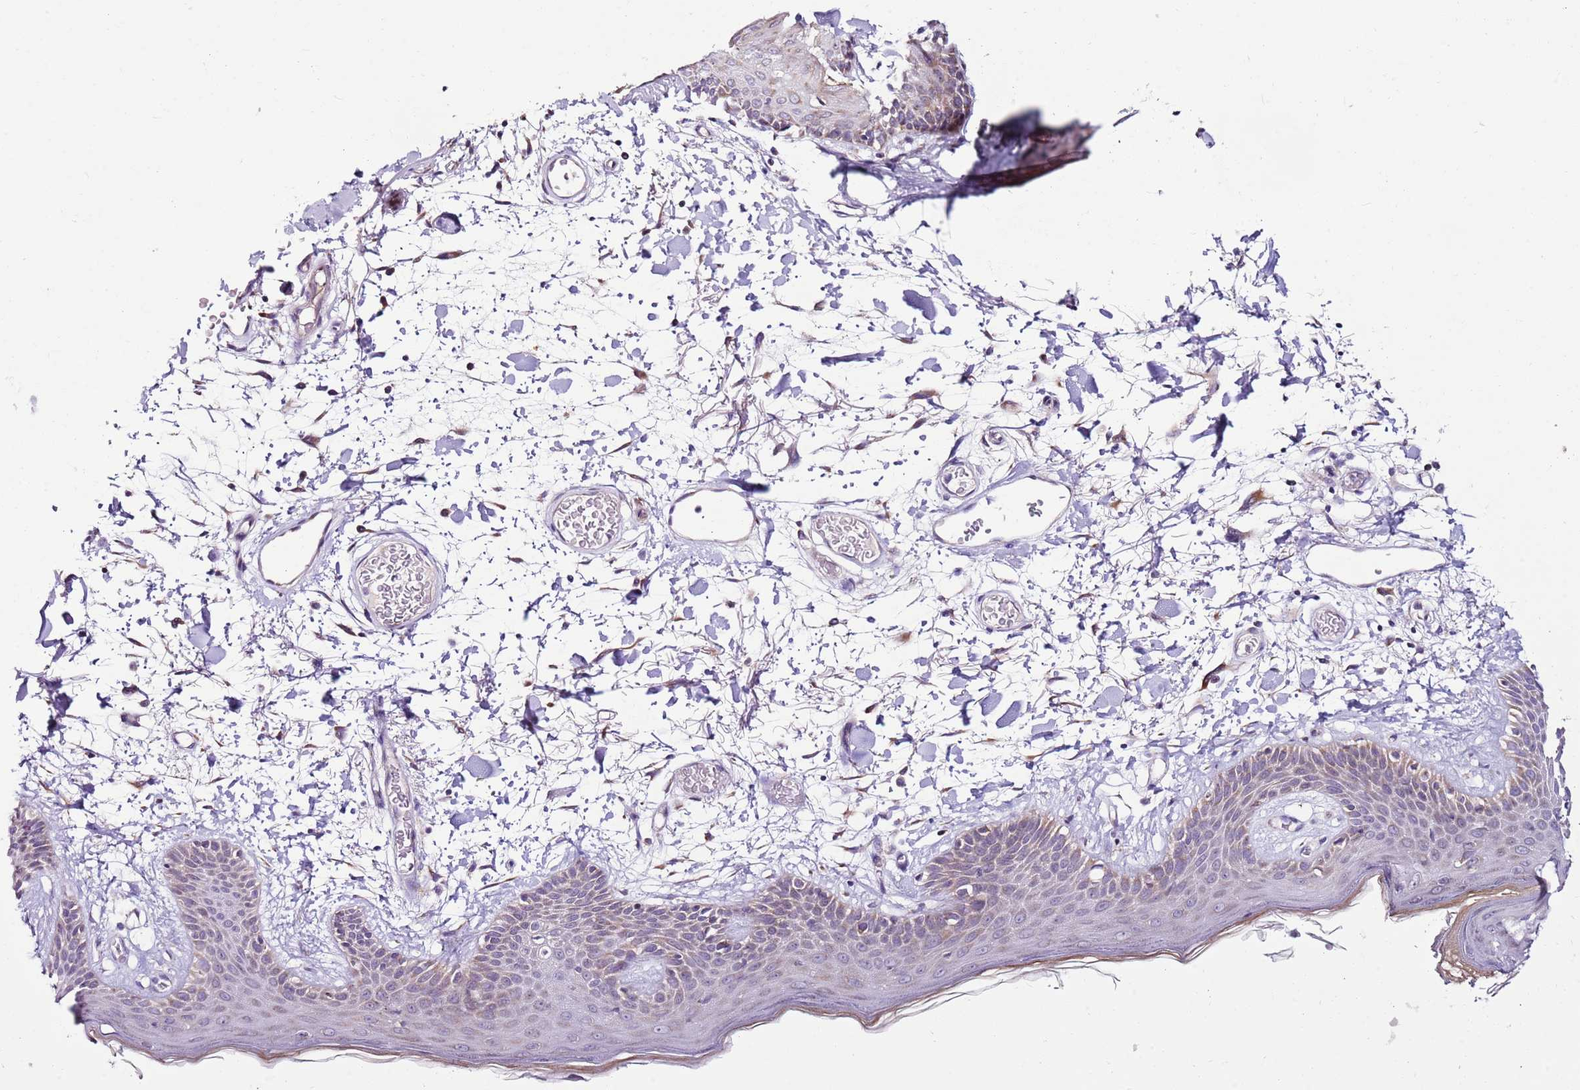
{"staining": {"intensity": "weak", "quantity": ">75%", "location": "cytoplasmic/membranous"}, "tissue": "skin", "cell_type": "Fibroblasts", "image_type": "normal", "snomed": [{"axis": "morphology", "description": "Normal tissue, NOS"}, {"axis": "topography", "description": "Skin"}], "caption": "A photomicrograph of human skin stained for a protein reveals weak cytoplasmic/membranous brown staining in fibroblasts.", "gene": "MRPL36", "patient": {"sex": "male", "age": 79}}